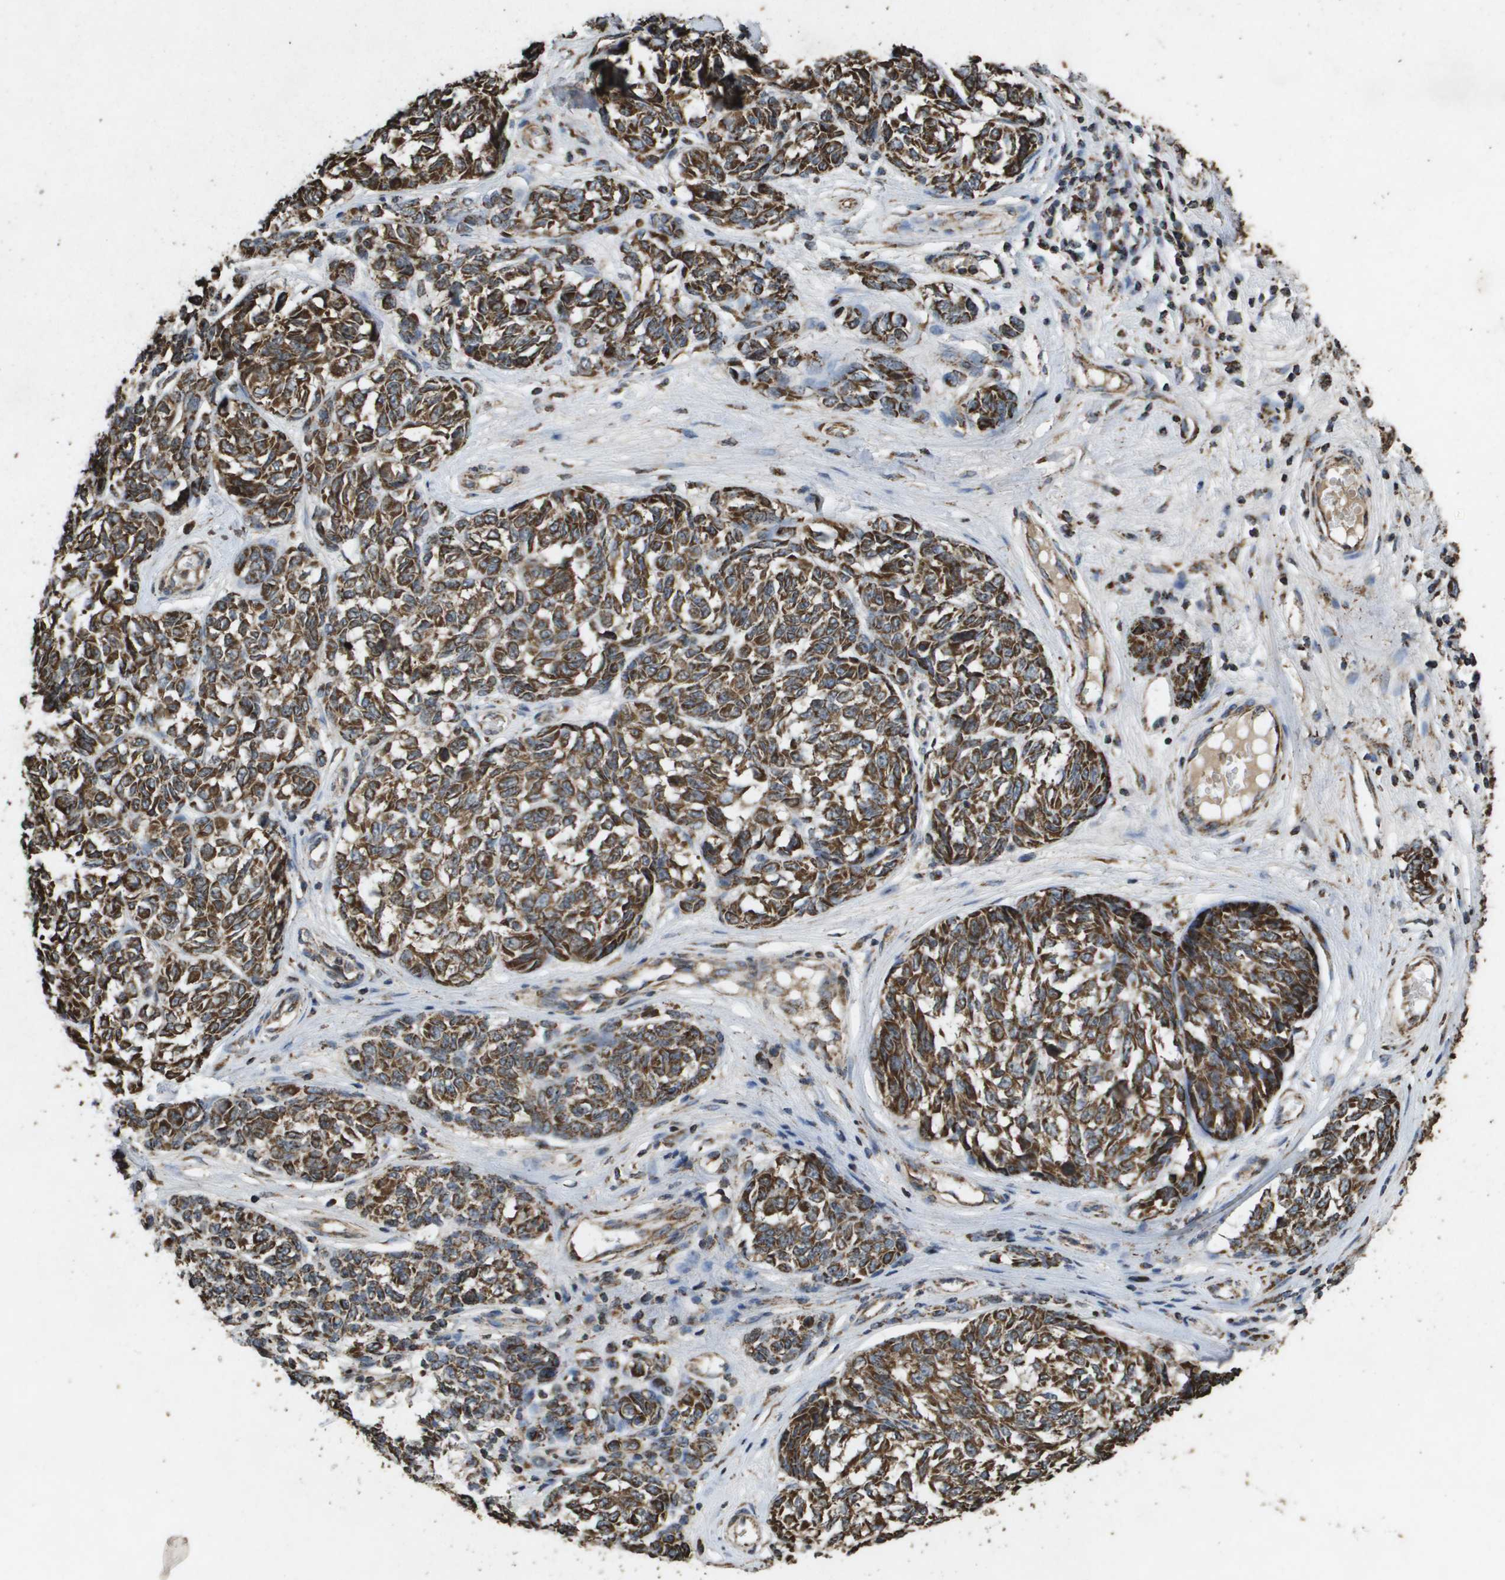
{"staining": {"intensity": "strong", "quantity": ">75%", "location": "cytoplasmic/membranous"}, "tissue": "melanoma", "cell_type": "Tumor cells", "image_type": "cancer", "snomed": [{"axis": "morphology", "description": "Malignant melanoma, NOS"}, {"axis": "topography", "description": "Skin"}], "caption": "Melanoma stained for a protein demonstrates strong cytoplasmic/membranous positivity in tumor cells.", "gene": "HSPE1", "patient": {"sex": "female", "age": 64}}